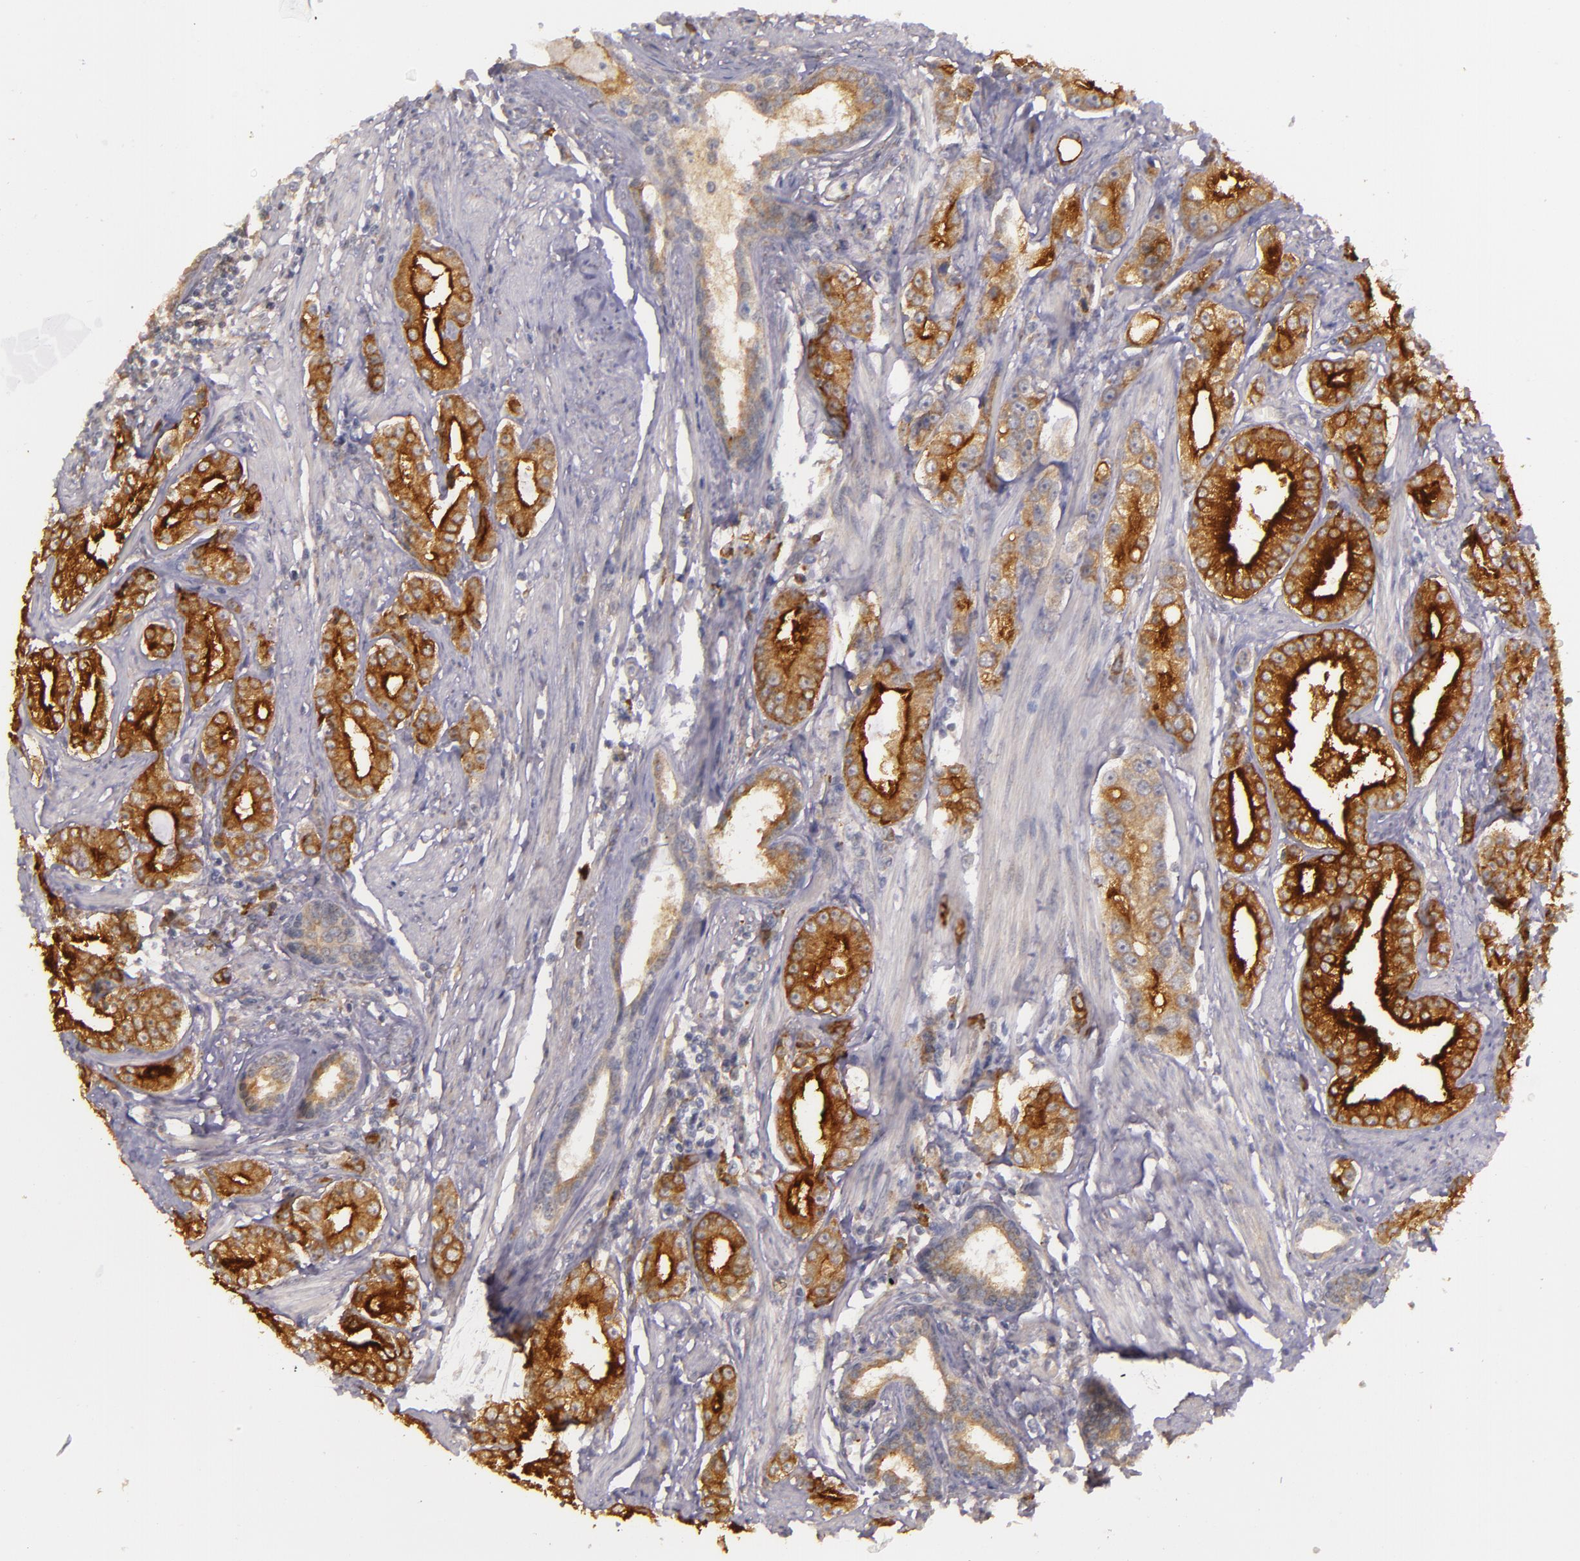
{"staining": {"intensity": "strong", "quantity": ">75%", "location": "cytoplasmic/membranous"}, "tissue": "prostate cancer", "cell_type": "Tumor cells", "image_type": "cancer", "snomed": [{"axis": "morphology", "description": "Adenocarcinoma, Medium grade"}, {"axis": "topography", "description": "Prostate"}], "caption": "Protein staining shows strong cytoplasmic/membranous expression in about >75% of tumor cells in prostate cancer (medium-grade adenocarcinoma).", "gene": "SYTL4", "patient": {"sex": "male", "age": 72}}